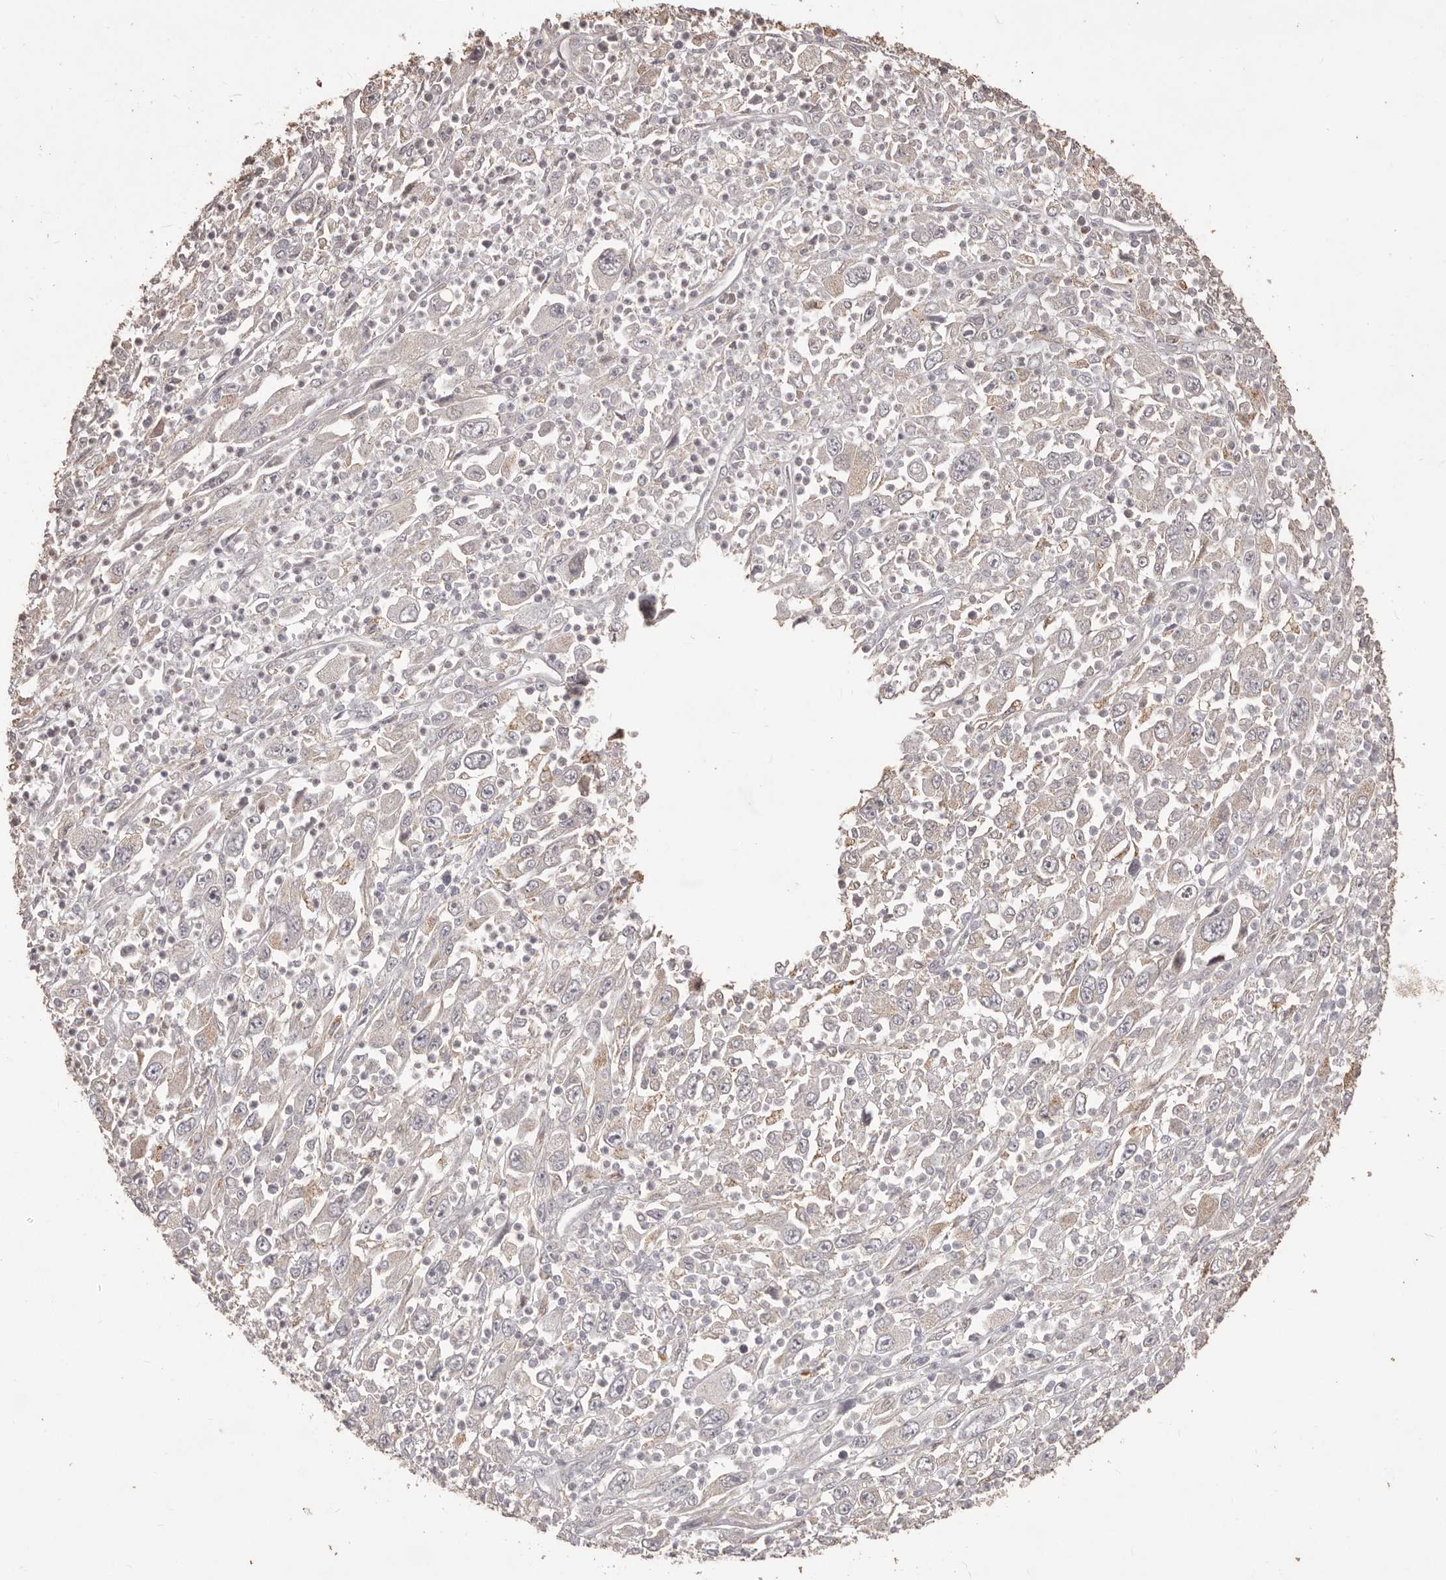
{"staining": {"intensity": "negative", "quantity": "none", "location": "none"}, "tissue": "melanoma", "cell_type": "Tumor cells", "image_type": "cancer", "snomed": [{"axis": "morphology", "description": "Malignant melanoma, Metastatic site"}, {"axis": "topography", "description": "Skin"}], "caption": "This is an immunohistochemistry micrograph of human malignant melanoma (metastatic site). There is no expression in tumor cells.", "gene": "PRSS27", "patient": {"sex": "female", "age": 56}}